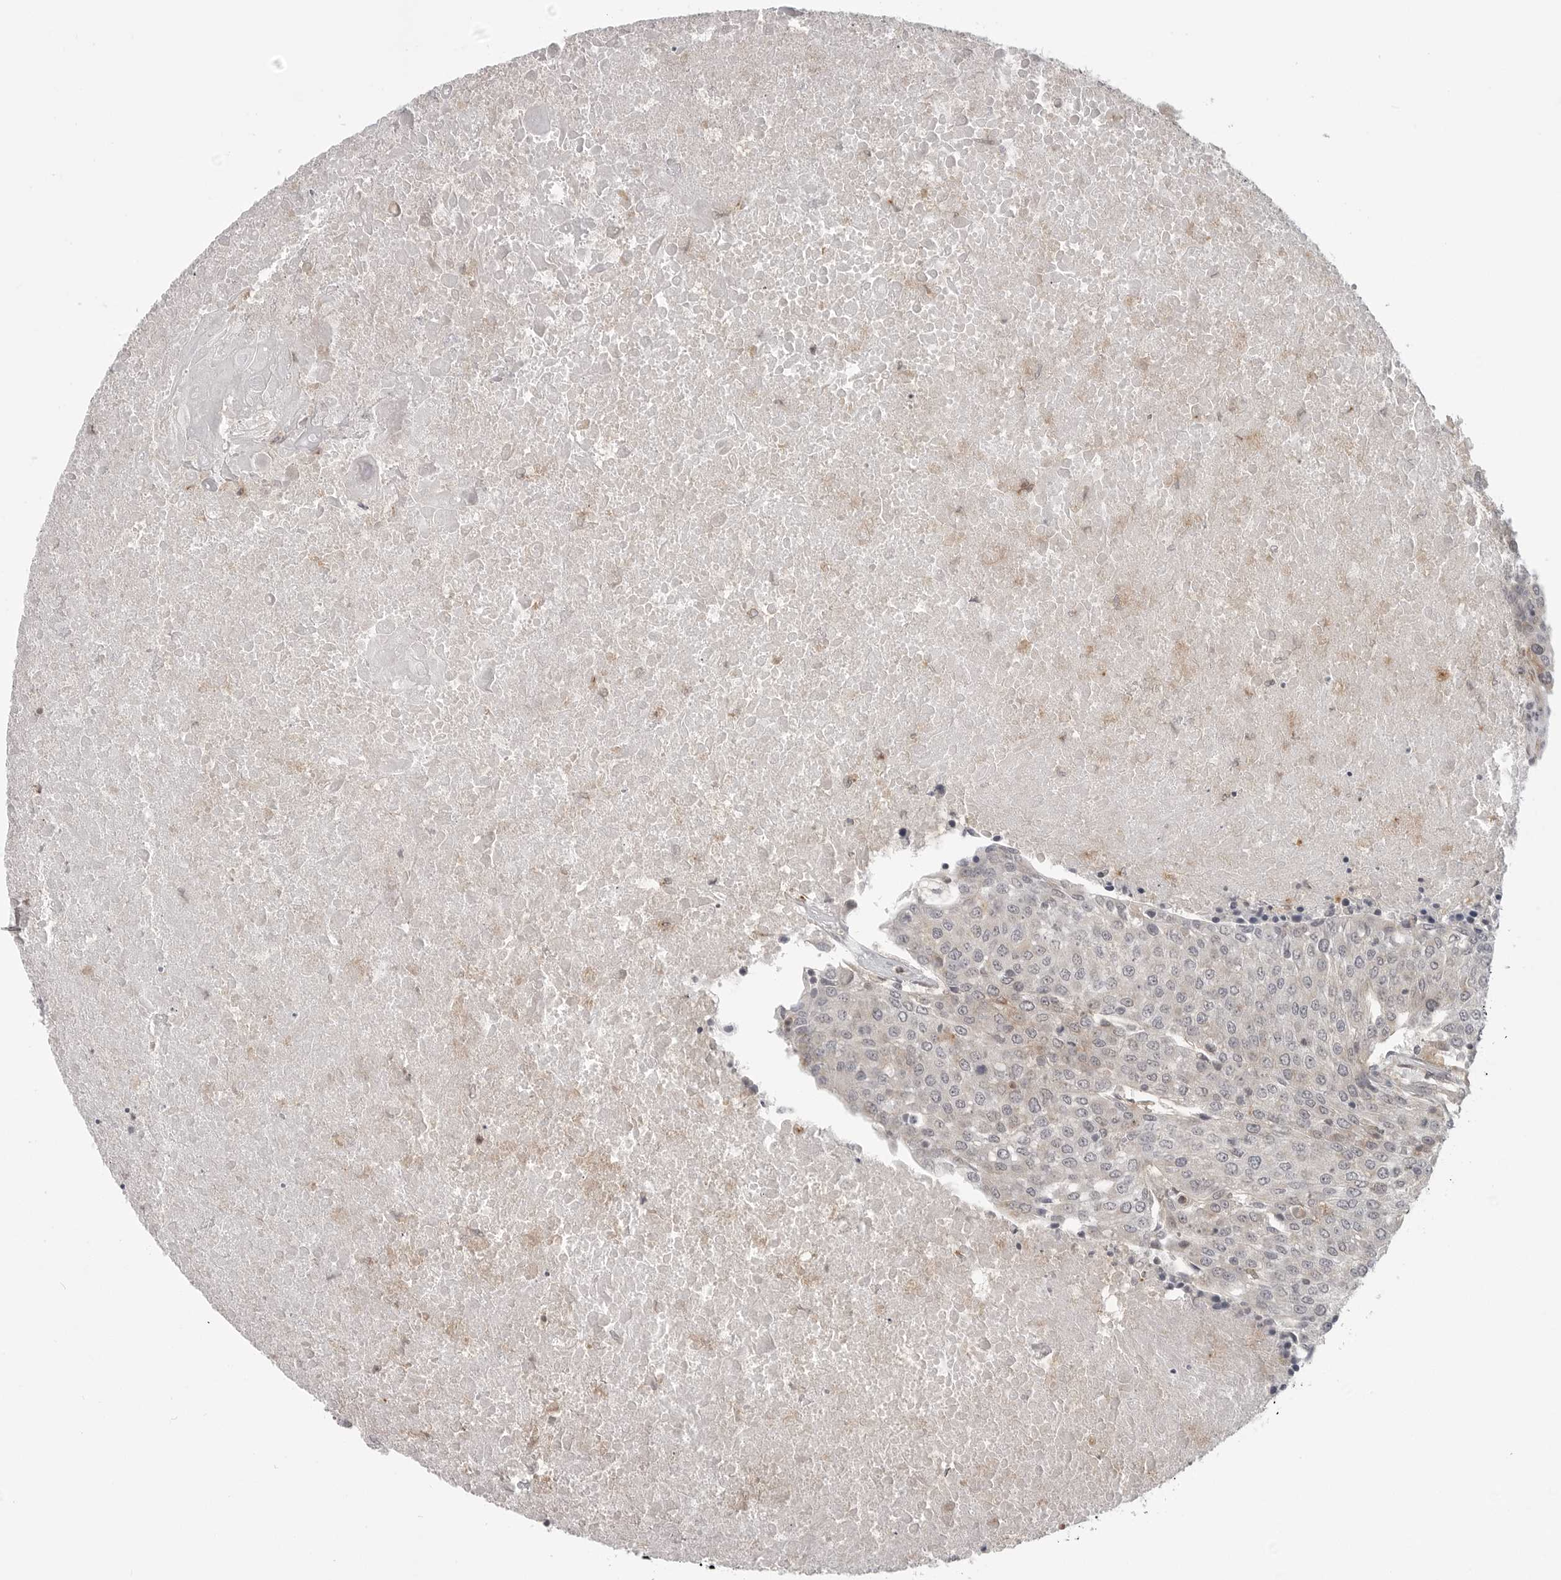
{"staining": {"intensity": "weak", "quantity": "<25%", "location": "cytoplasmic/membranous"}, "tissue": "urothelial cancer", "cell_type": "Tumor cells", "image_type": "cancer", "snomed": [{"axis": "morphology", "description": "Urothelial carcinoma, High grade"}, {"axis": "topography", "description": "Urinary bladder"}], "caption": "IHC histopathology image of neoplastic tissue: high-grade urothelial carcinoma stained with DAB (3,3'-diaminobenzidine) demonstrates no significant protein positivity in tumor cells.", "gene": "IFNGR1", "patient": {"sex": "female", "age": 85}}